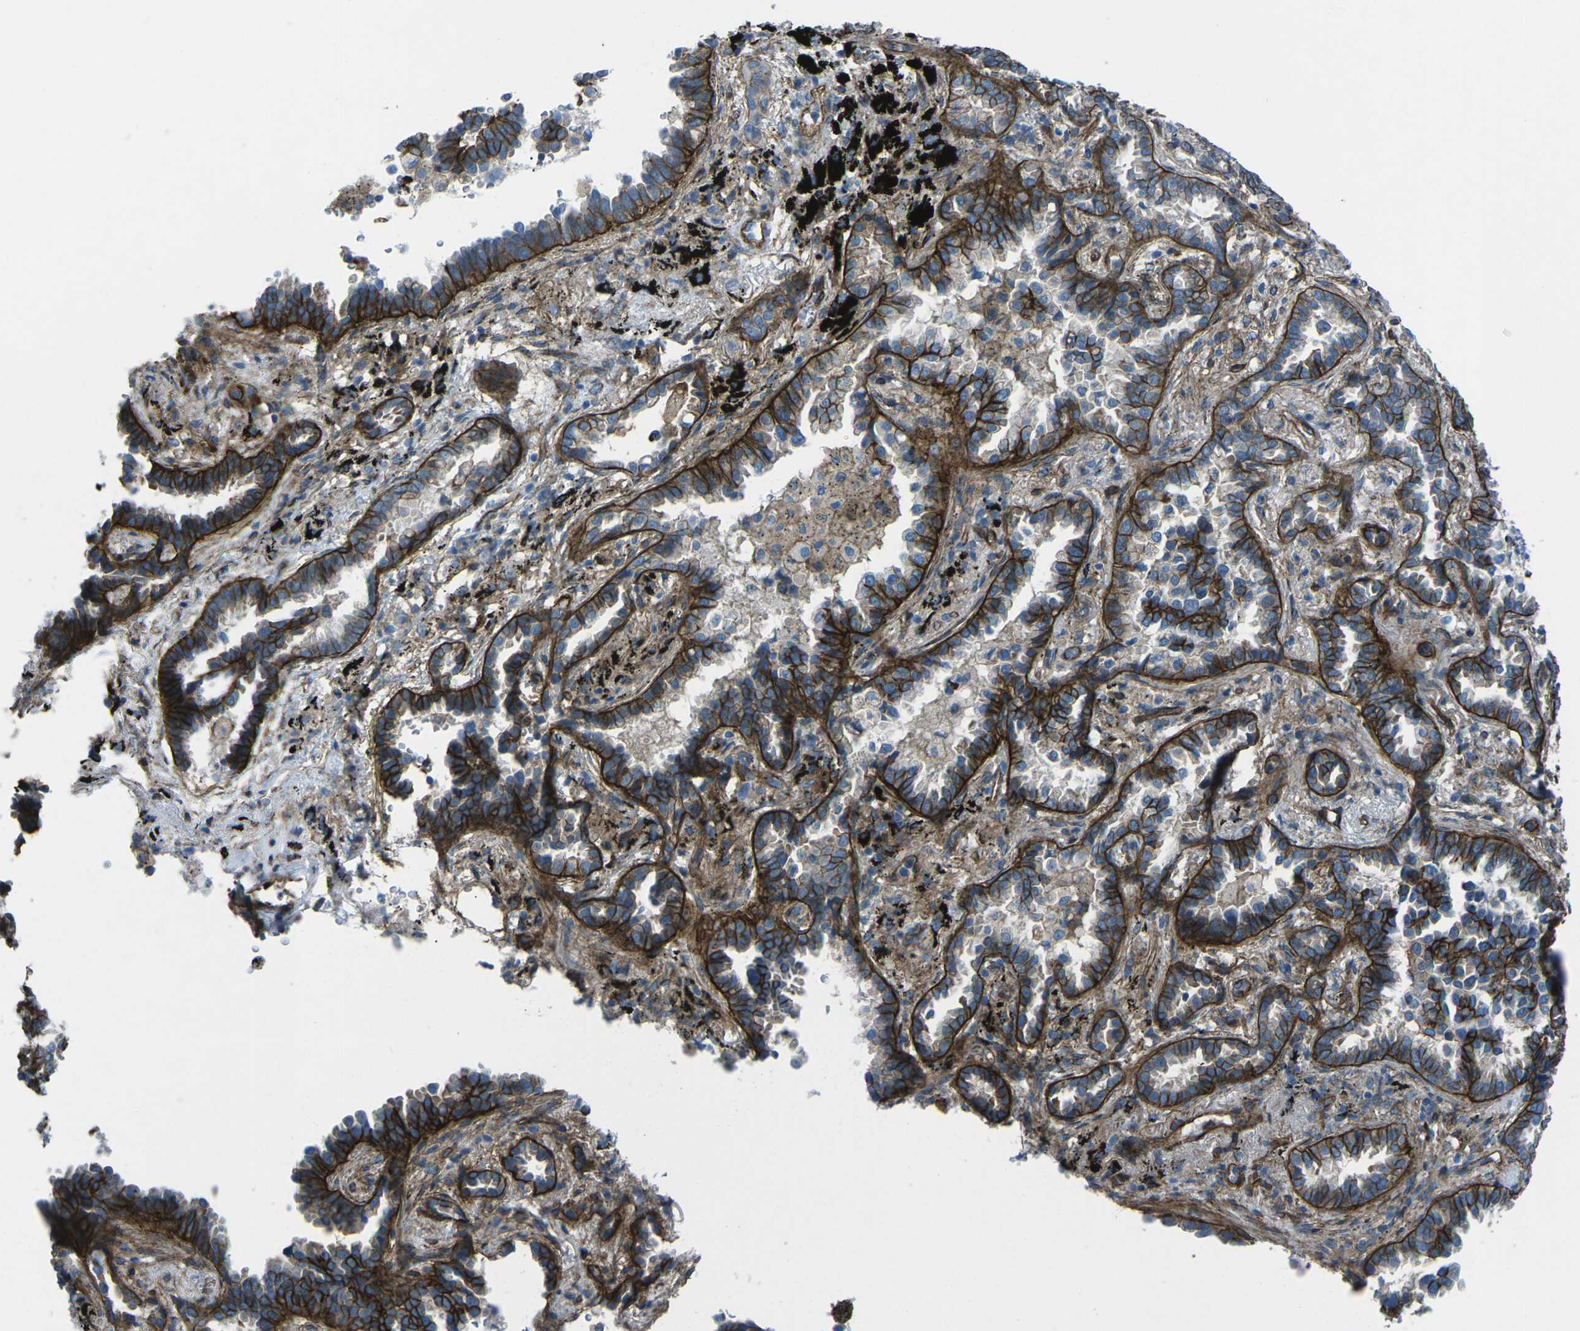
{"staining": {"intensity": "strong", "quantity": ">75%", "location": "cytoplasmic/membranous"}, "tissue": "lung cancer", "cell_type": "Tumor cells", "image_type": "cancer", "snomed": [{"axis": "morphology", "description": "Normal tissue, NOS"}, {"axis": "morphology", "description": "Adenocarcinoma, NOS"}, {"axis": "topography", "description": "Lung"}], "caption": "Tumor cells demonstrate high levels of strong cytoplasmic/membranous staining in approximately >75% of cells in adenocarcinoma (lung). (DAB (3,3'-diaminobenzidine) IHC with brightfield microscopy, high magnification).", "gene": "UTRN", "patient": {"sex": "male", "age": 59}}